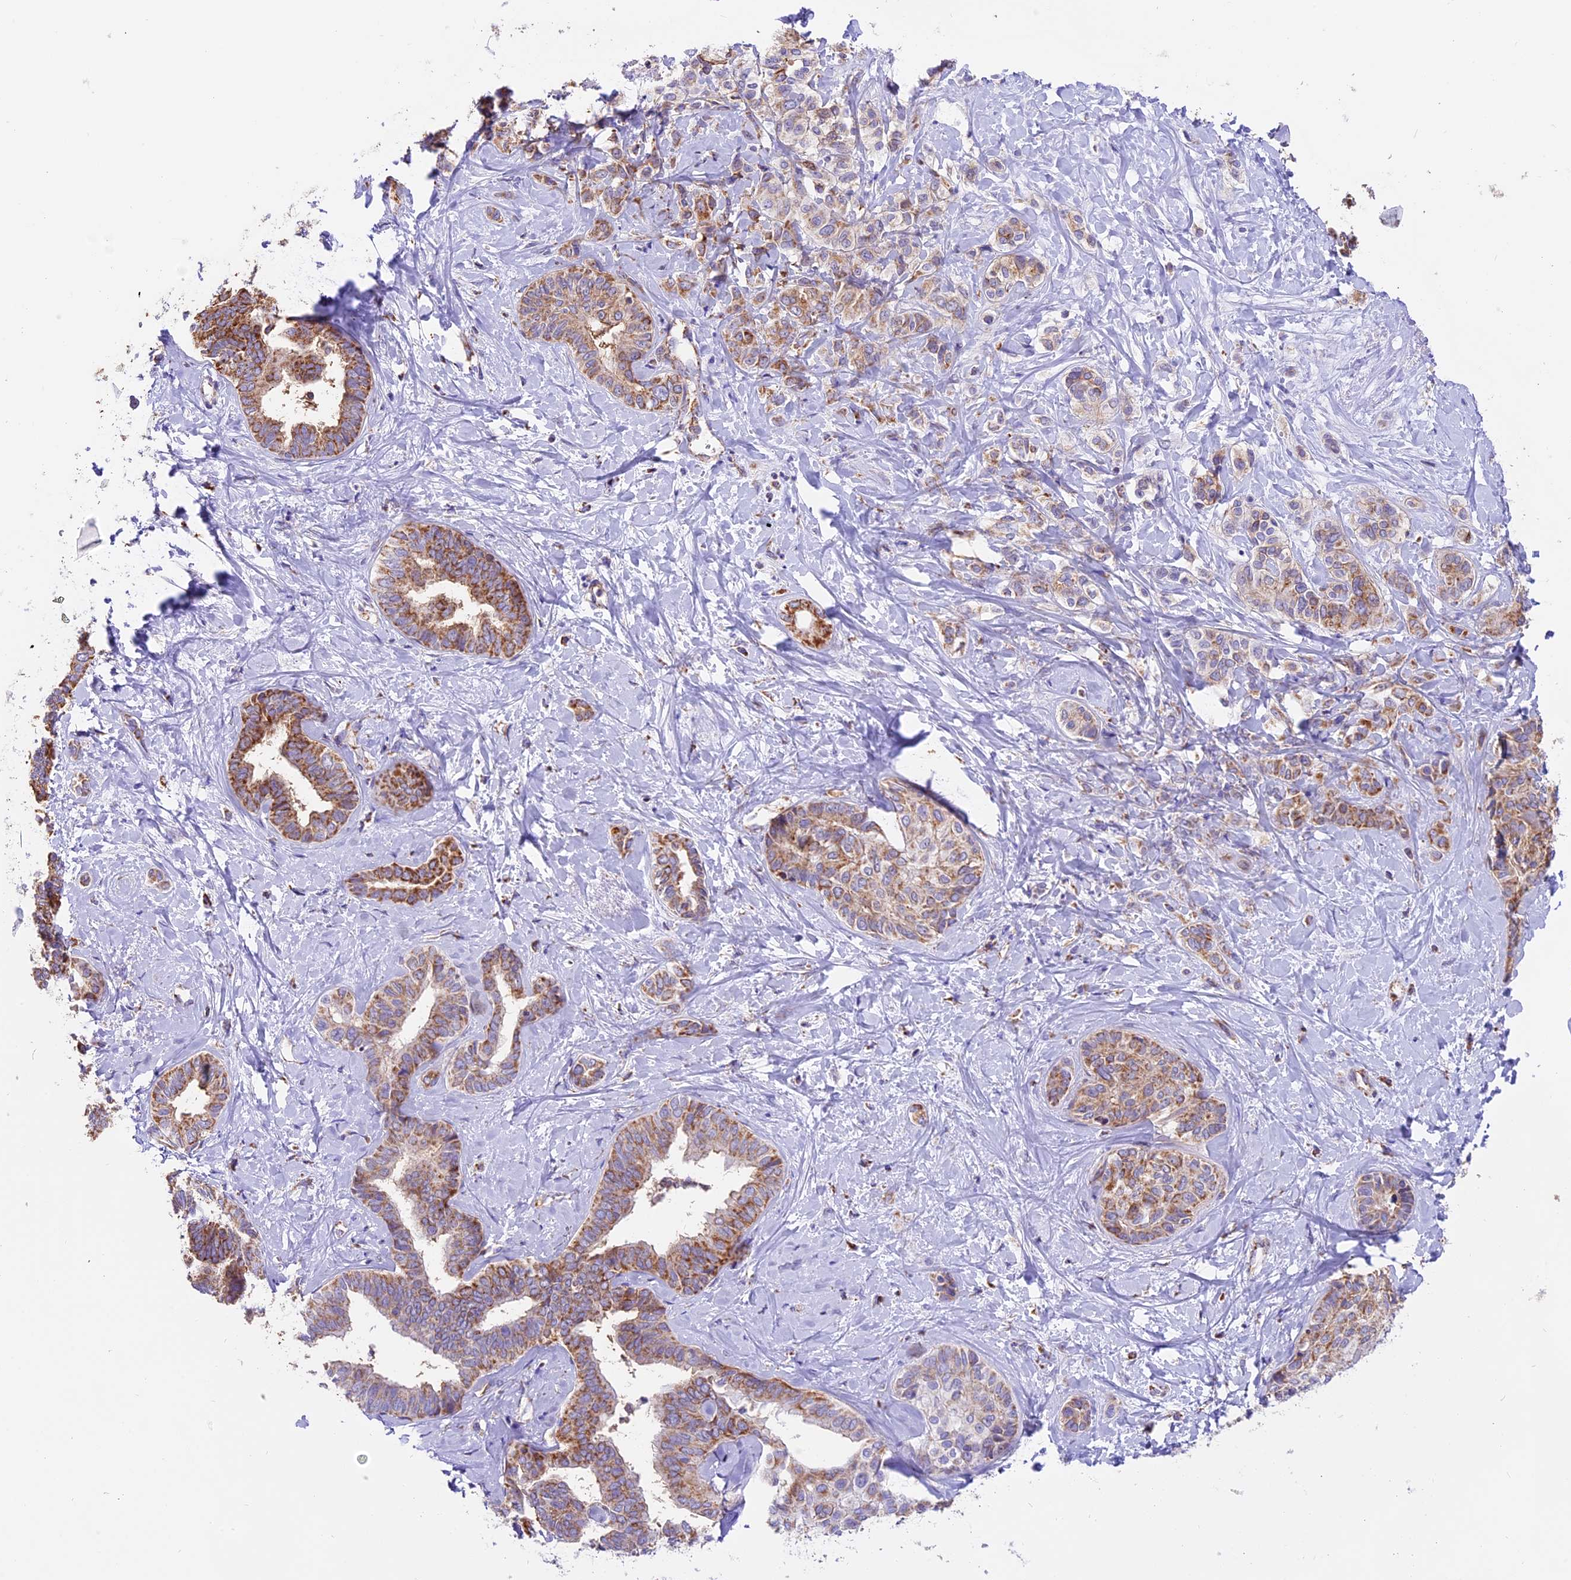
{"staining": {"intensity": "moderate", "quantity": ">75%", "location": "cytoplasmic/membranous"}, "tissue": "liver cancer", "cell_type": "Tumor cells", "image_type": "cancer", "snomed": [{"axis": "morphology", "description": "Cholangiocarcinoma"}, {"axis": "topography", "description": "Liver"}], "caption": "Cholangiocarcinoma (liver) stained with DAB immunohistochemistry (IHC) exhibits medium levels of moderate cytoplasmic/membranous staining in approximately >75% of tumor cells.", "gene": "NDUFA8", "patient": {"sex": "female", "age": 77}}